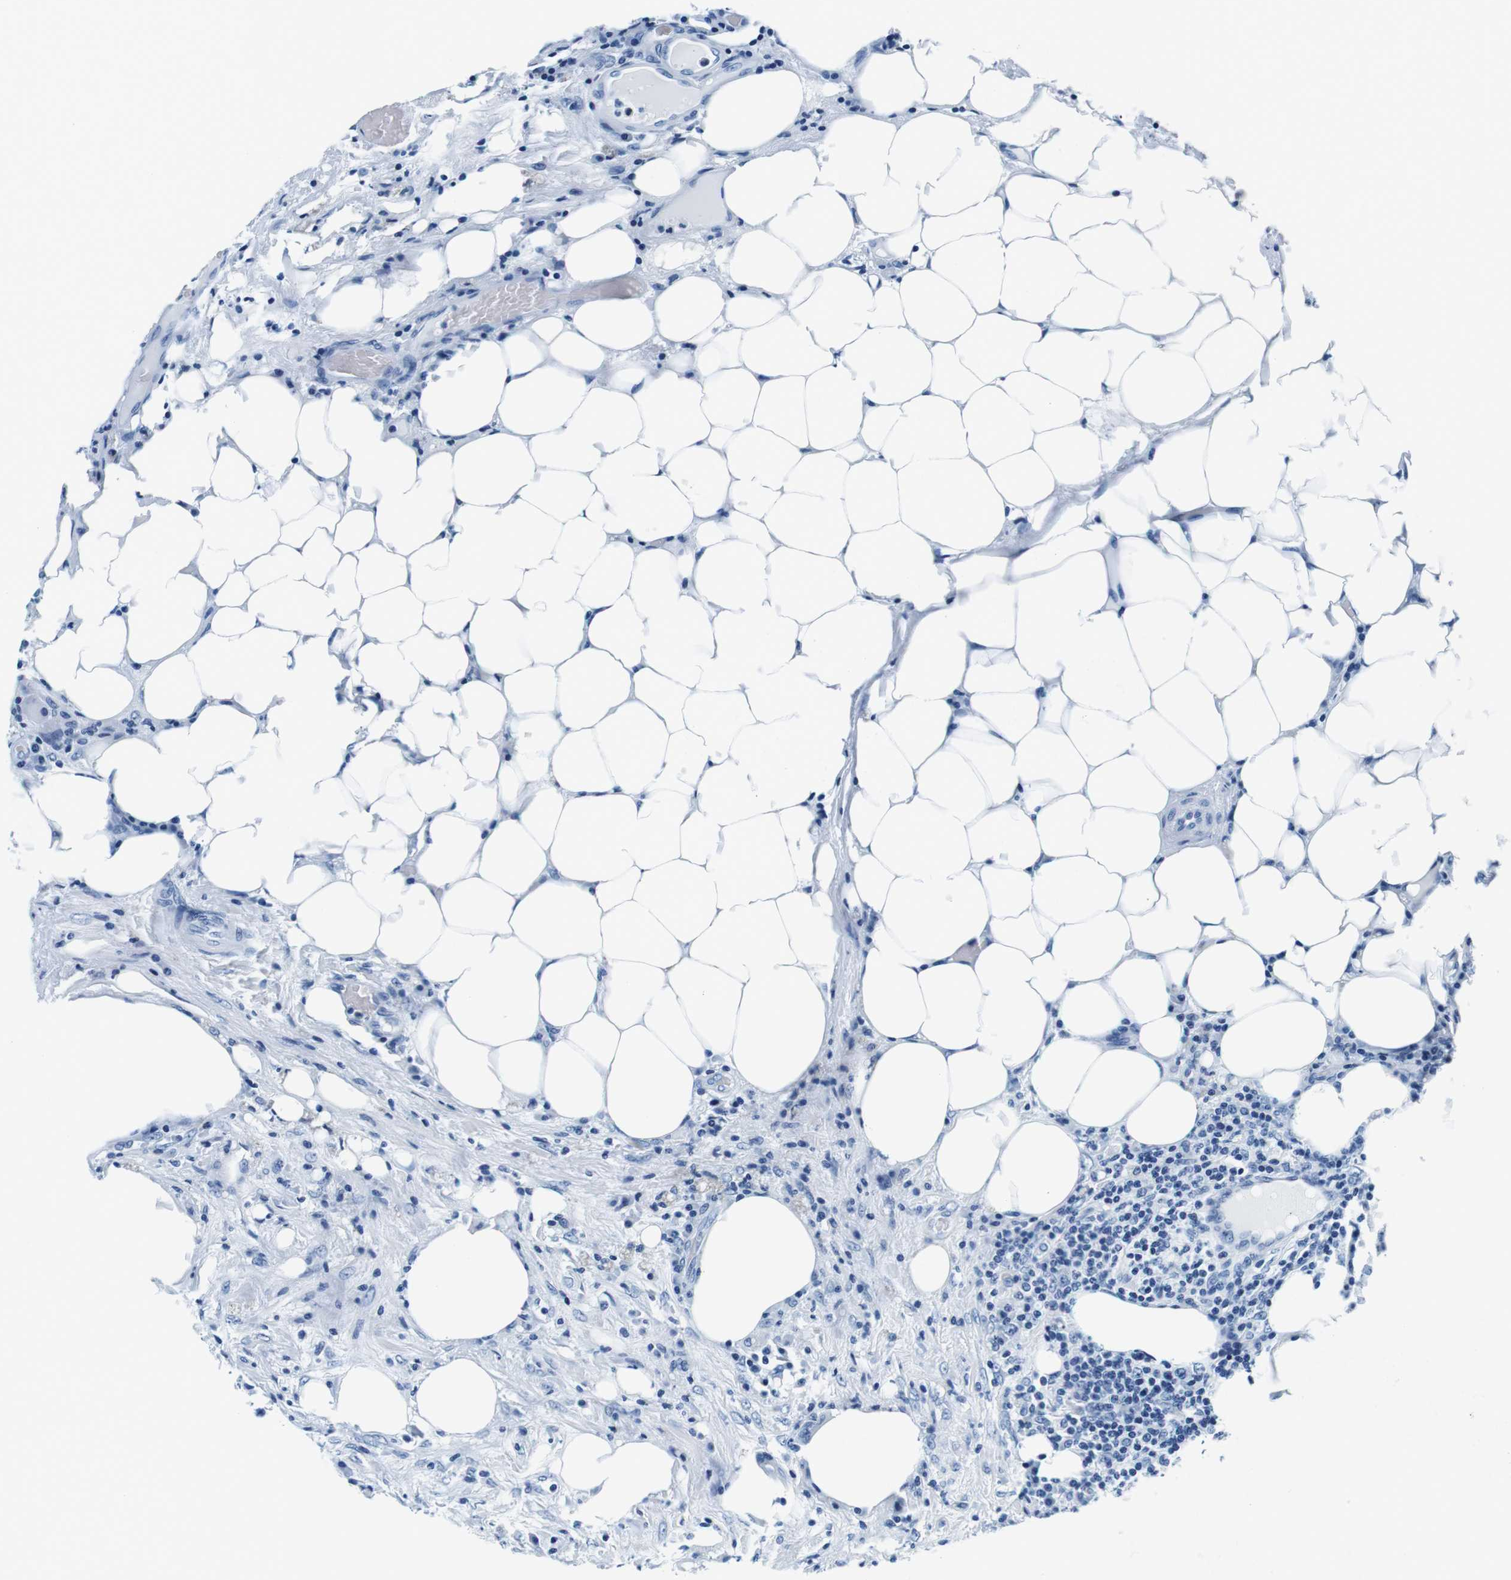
{"staining": {"intensity": "negative", "quantity": "none", "location": "none"}, "tissue": "colorectal cancer", "cell_type": "Tumor cells", "image_type": "cancer", "snomed": [{"axis": "morphology", "description": "Adenocarcinoma, NOS"}, {"axis": "topography", "description": "Colon"}], "caption": "Immunohistochemistry photomicrograph of human colorectal cancer stained for a protein (brown), which reveals no expression in tumor cells. (Immunohistochemistry (ihc), brightfield microscopy, high magnification).", "gene": "ELANE", "patient": {"sex": "male", "age": 71}}